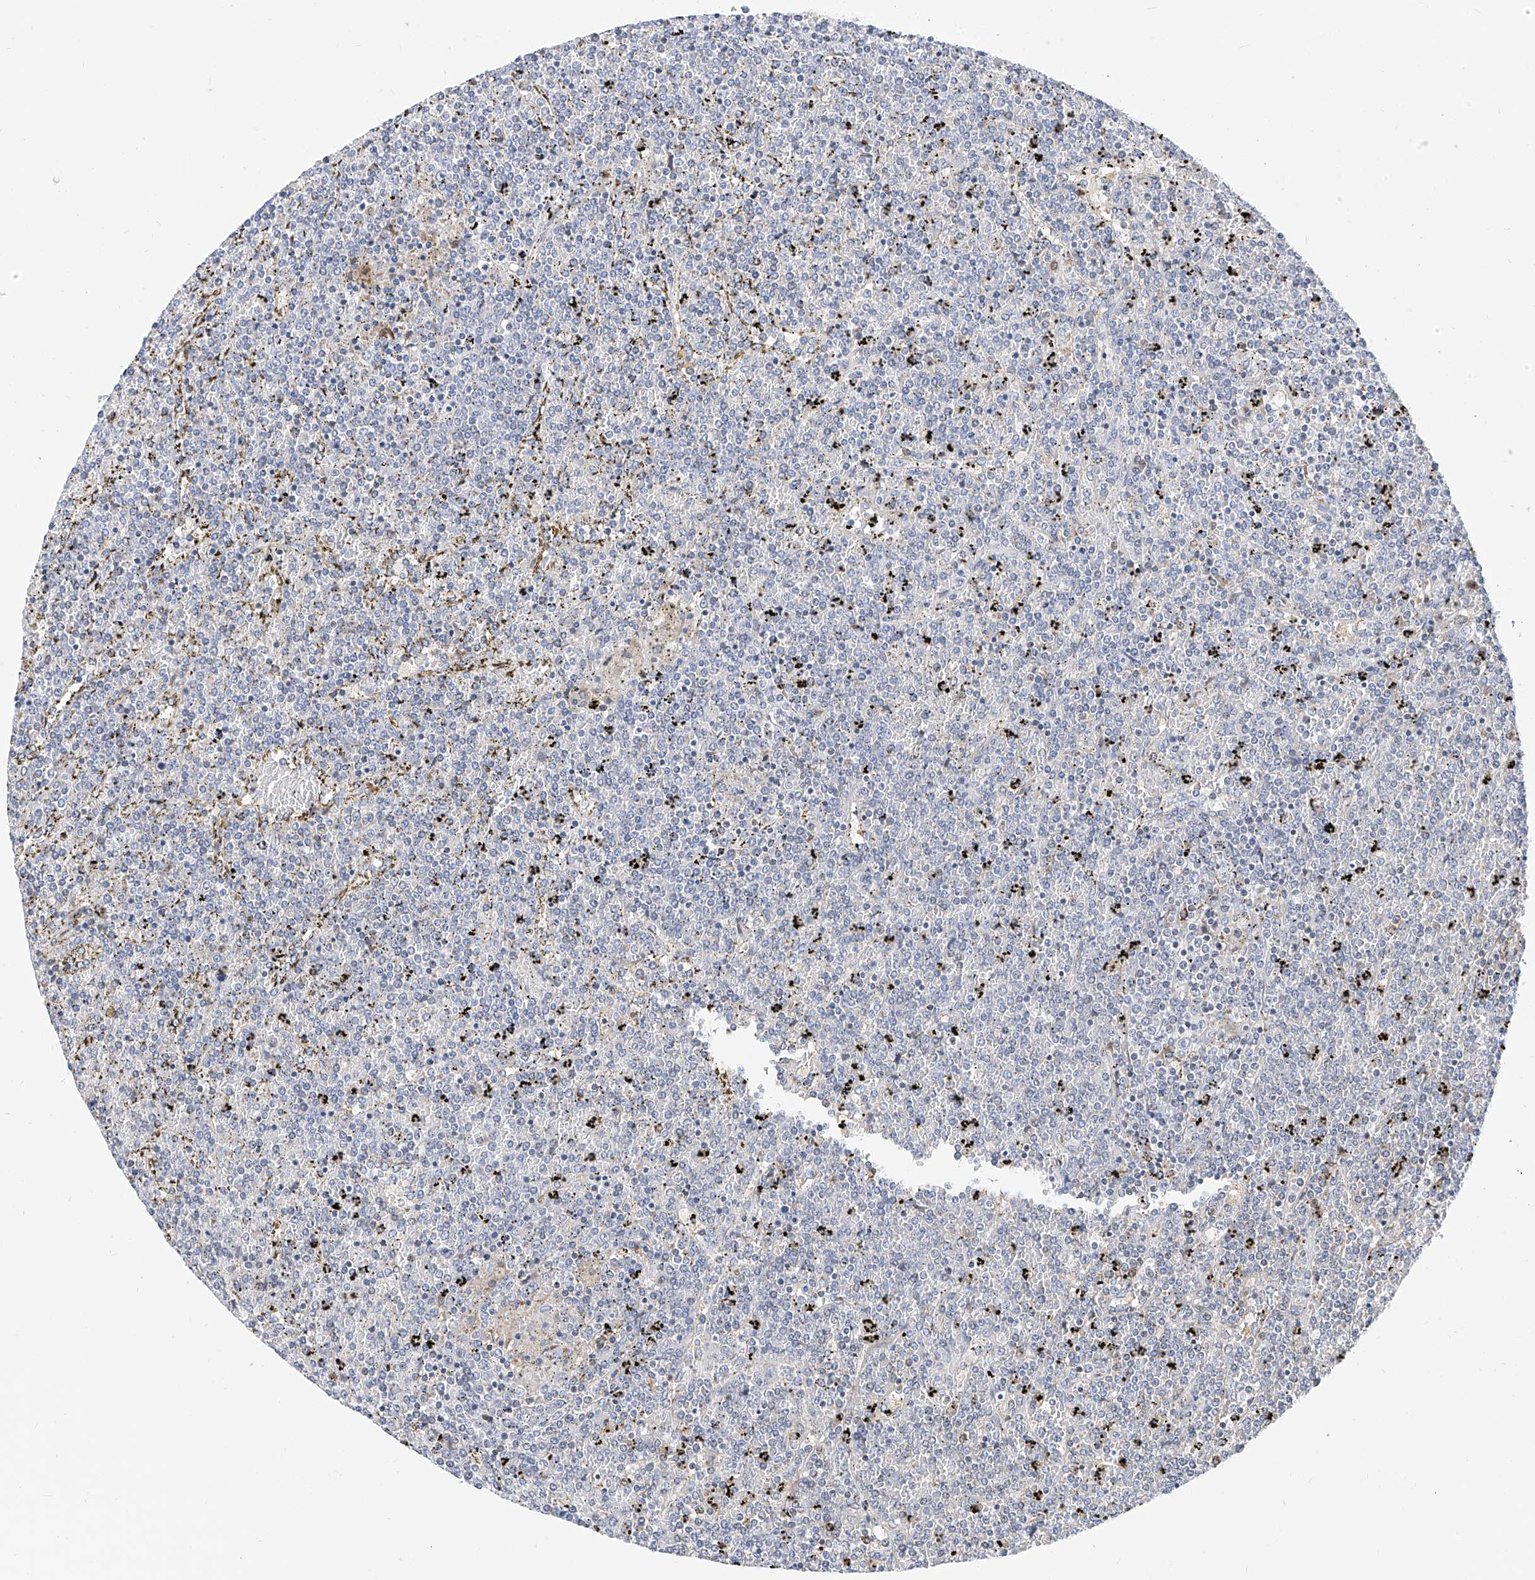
{"staining": {"intensity": "negative", "quantity": "none", "location": "none"}, "tissue": "lymphoma", "cell_type": "Tumor cells", "image_type": "cancer", "snomed": [{"axis": "morphology", "description": "Malignant lymphoma, non-Hodgkin's type, Low grade"}, {"axis": "topography", "description": "Spleen"}], "caption": "Micrograph shows no significant protein expression in tumor cells of low-grade malignant lymphoma, non-Hodgkin's type. The staining is performed using DAB (3,3'-diaminobenzidine) brown chromogen with nuclei counter-stained in using hematoxylin.", "gene": "TTLL8", "patient": {"sex": "female", "age": 19}}